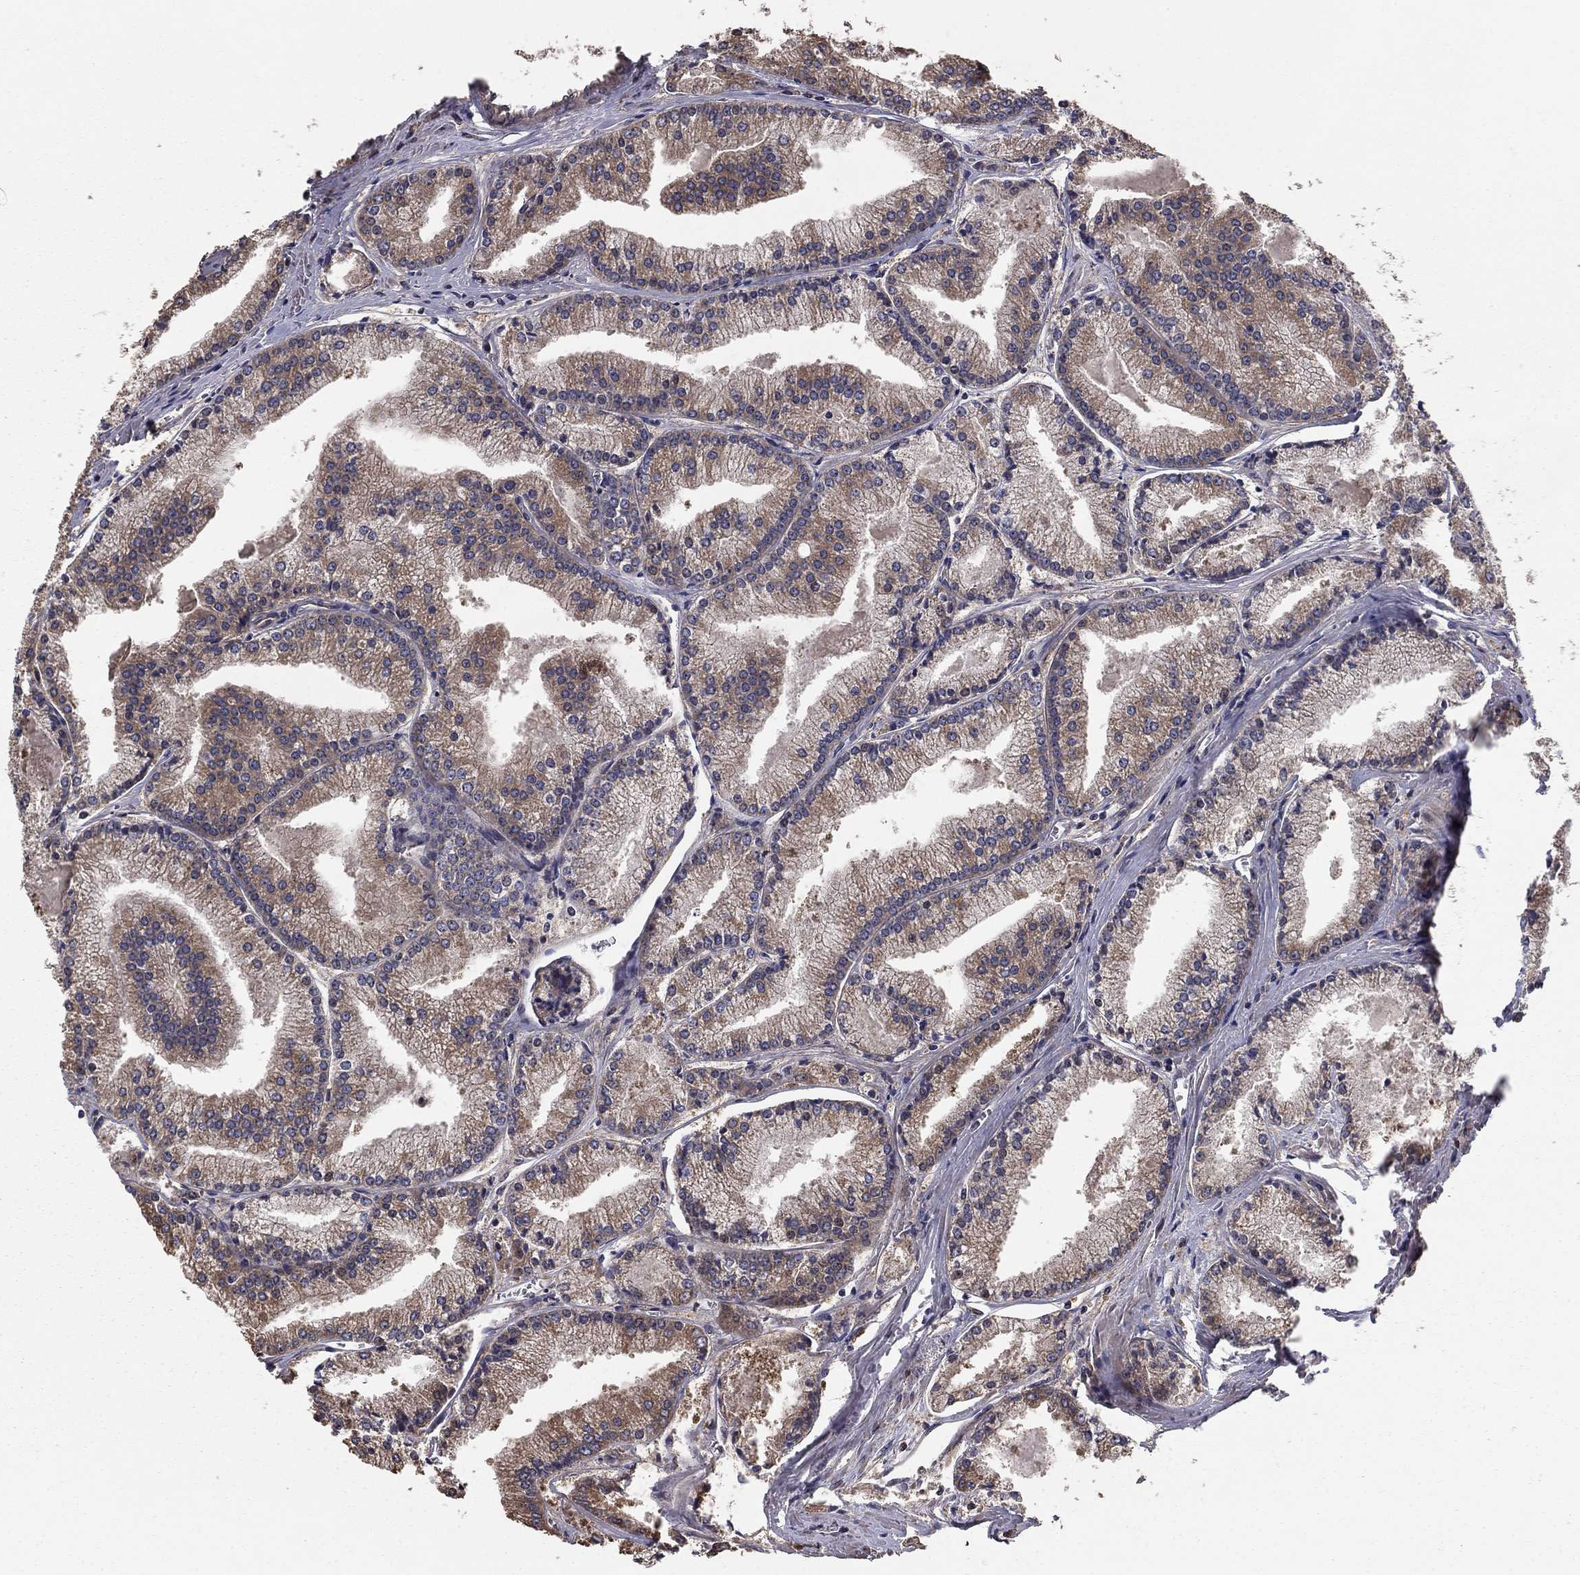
{"staining": {"intensity": "weak", "quantity": "<25%", "location": "cytoplasmic/membranous"}, "tissue": "prostate cancer", "cell_type": "Tumor cells", "image_type": "cancer", "snomed": [{"axis": "morphology", "description": "Adenocarcinoma, NOS"}, {"axis": "topography", "description": "Prostate"}], "caption": "This is a micrograph of IHC staining of adenocarcinoma (prostate), which shows no staining in tumor cells.", "gene": "BABAM2", "patient": {"sex": "male", "age": 72}}